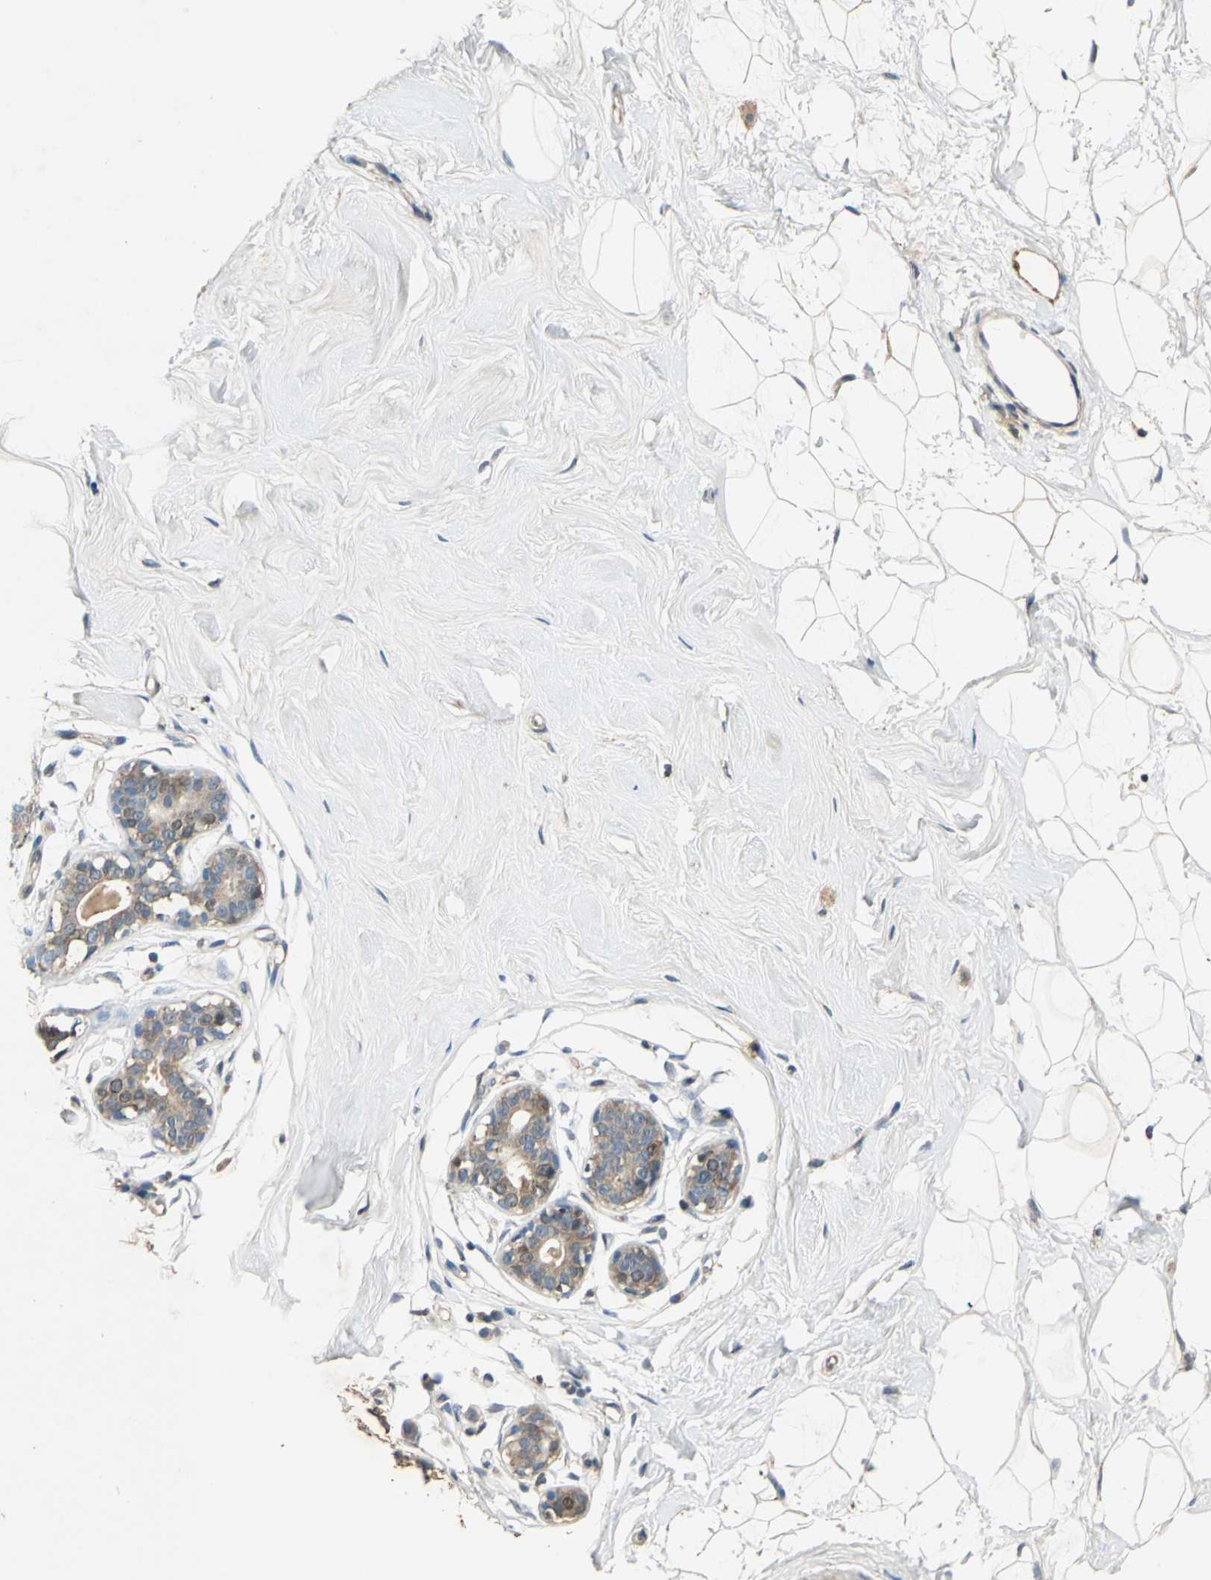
{"staining": {"intensity": "negative", "quantity": "none", "location": "none"}, "tissue": "breast", "cell_type": "Adipocytes", "image_type": "normal", "snomed": [{"axis": "morphology", "description": "Normal tissue, NOS"}, {"axis": "topography", "description": "Breast"}], "caption": "Human breast stained for a protein using immunohistochemistry (IHC) exhibits no staining in adipocytes.", "gene": "RRM2B", "patient": {"sex": "female", "age": 23}}